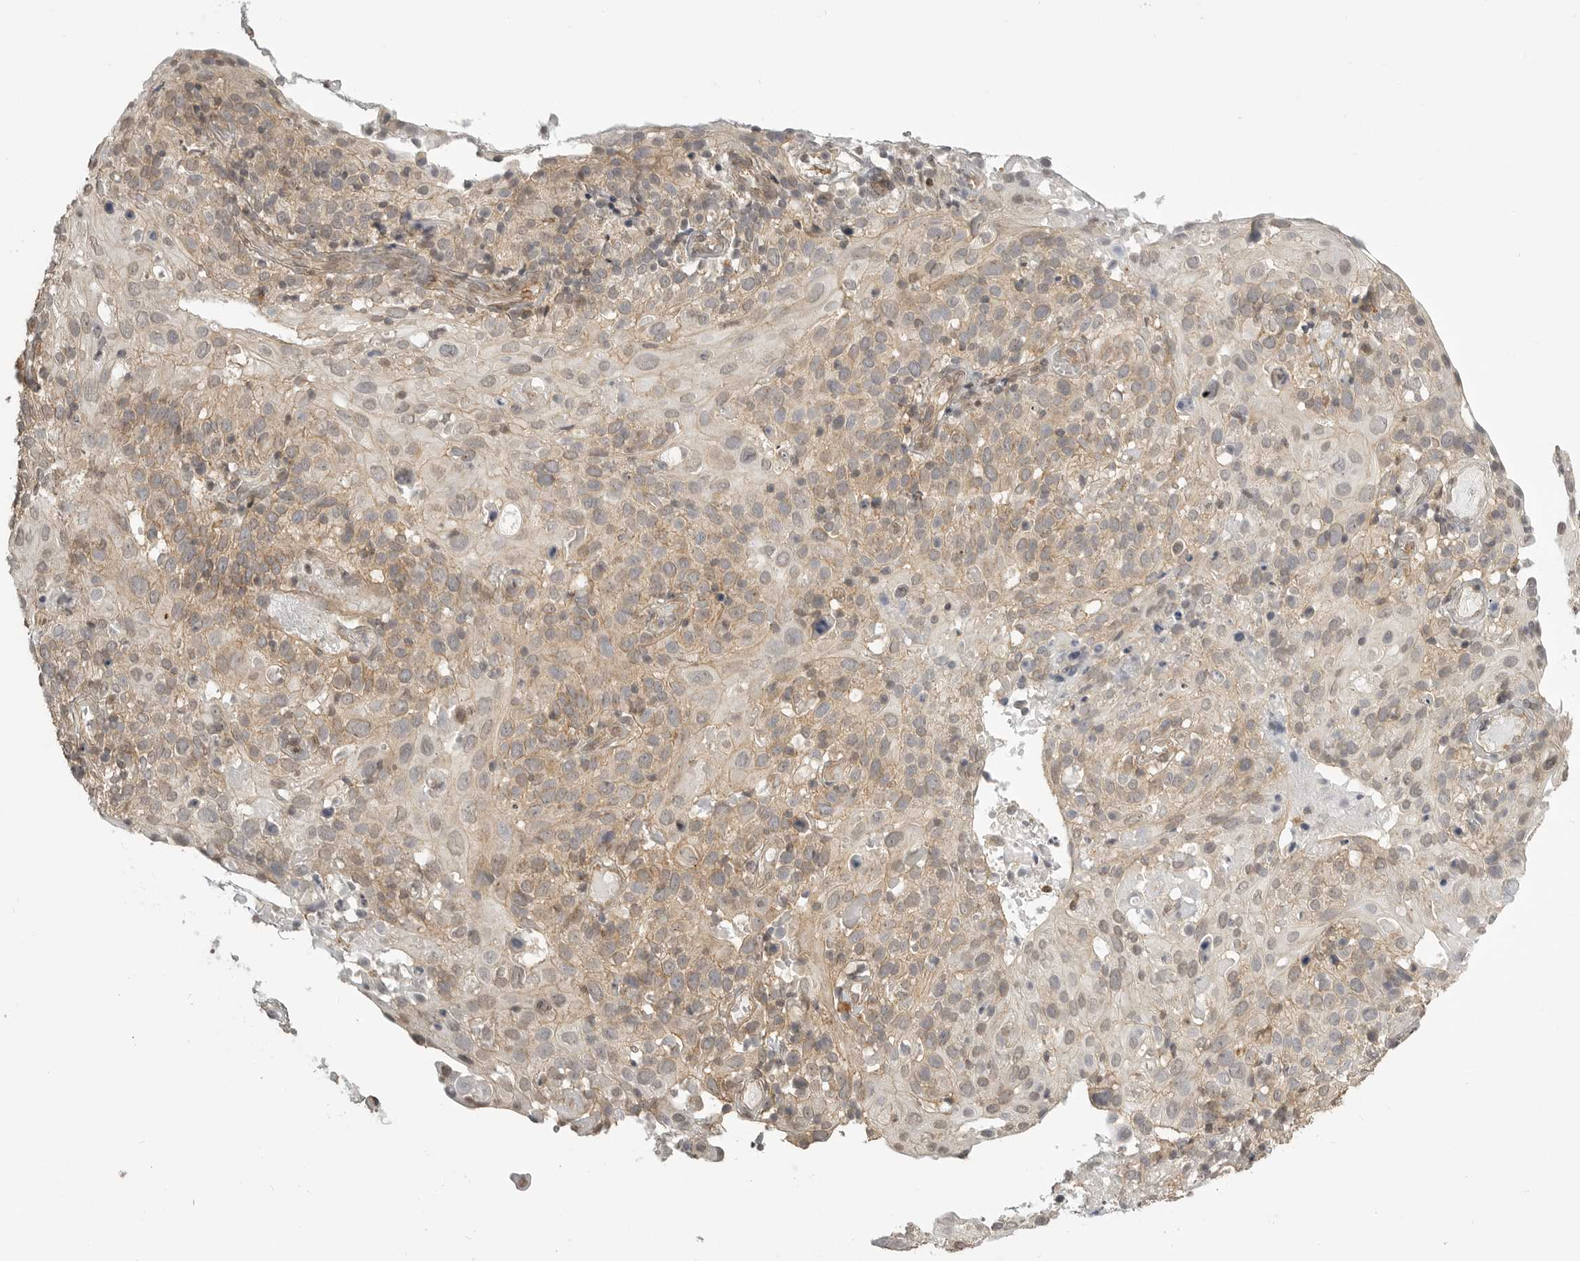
{"staining": {"intensity": "weak", "quantity": ">75%", "location": "cytoplasmic/membranous"}, "tissue": "cervical cancer", "cell_type": "Tumor cells", "image_type": "cancer", "snomed": [{"axis": "morphology", "description": "Squamous cell carcinoma, NOS"}, {"axis": "topography", "description": "Cervix"}], "caption": "Cervical squamous cell carcinoma tissue demonstrates weak cytoplasmic/membranous positivity in approximately >75% of tumor cells (brown staining indicates protein expression, while blue staining denotes nuclei).", "gene": "GPC2", "patient": {"sex": "female", "age": 74}}